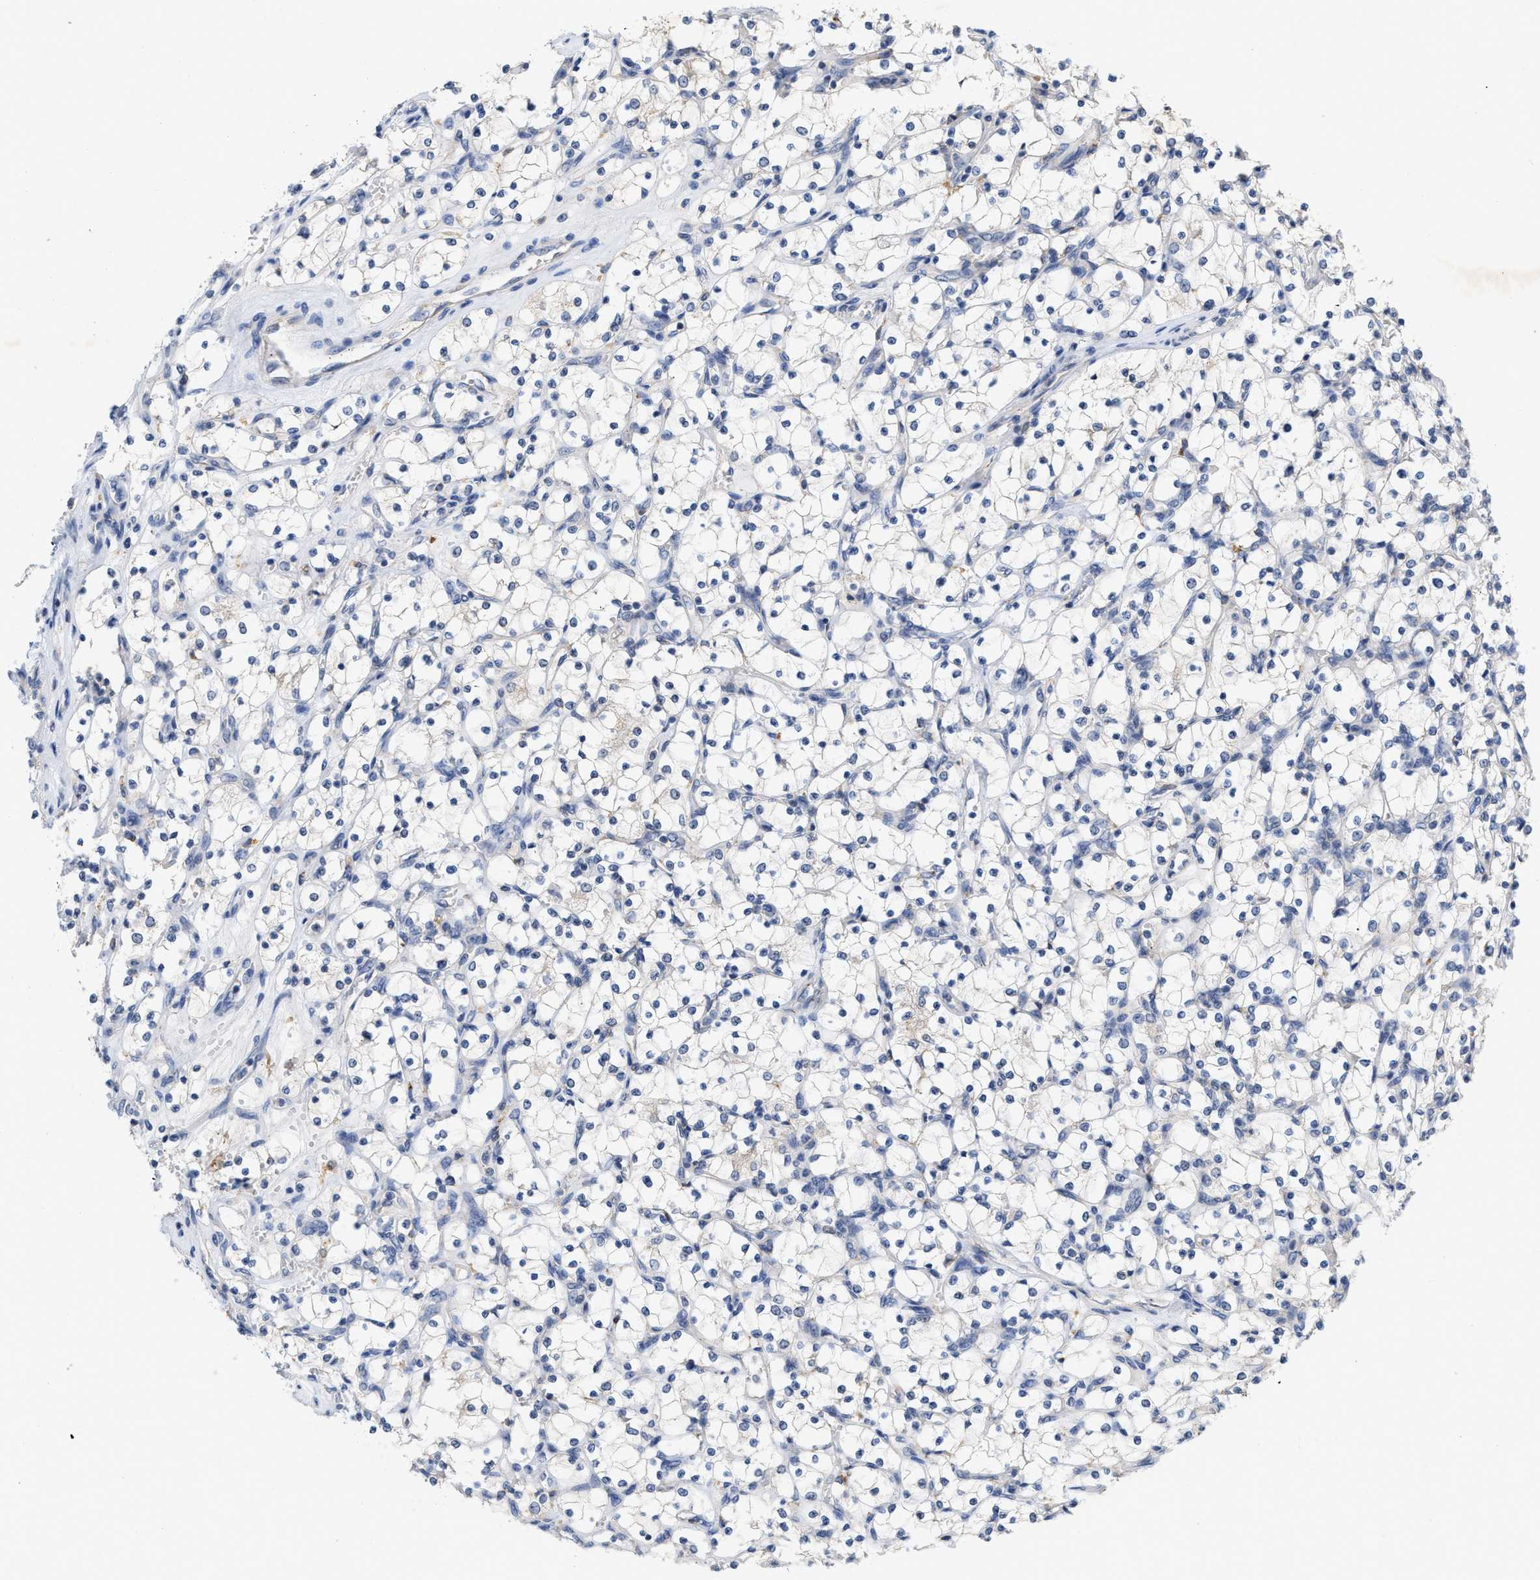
{"staining": {"intensity": "negative", "quantity": "none", "location": "none"}, "tissue": "renal cancer", "cell_type": "Tumor cells", "image_type": "cancer", "snomed": [{"axis": "morphology", "description": "Adenocarcinoma, NOS"}, {"axis": "topography", "description": "Kidney"}], "caption": "This is an IHC image of renal cancer. There is no positivity in tumor cells.", "gene": "ELAC2", "patient": {"sex": "female", "age": 69}}